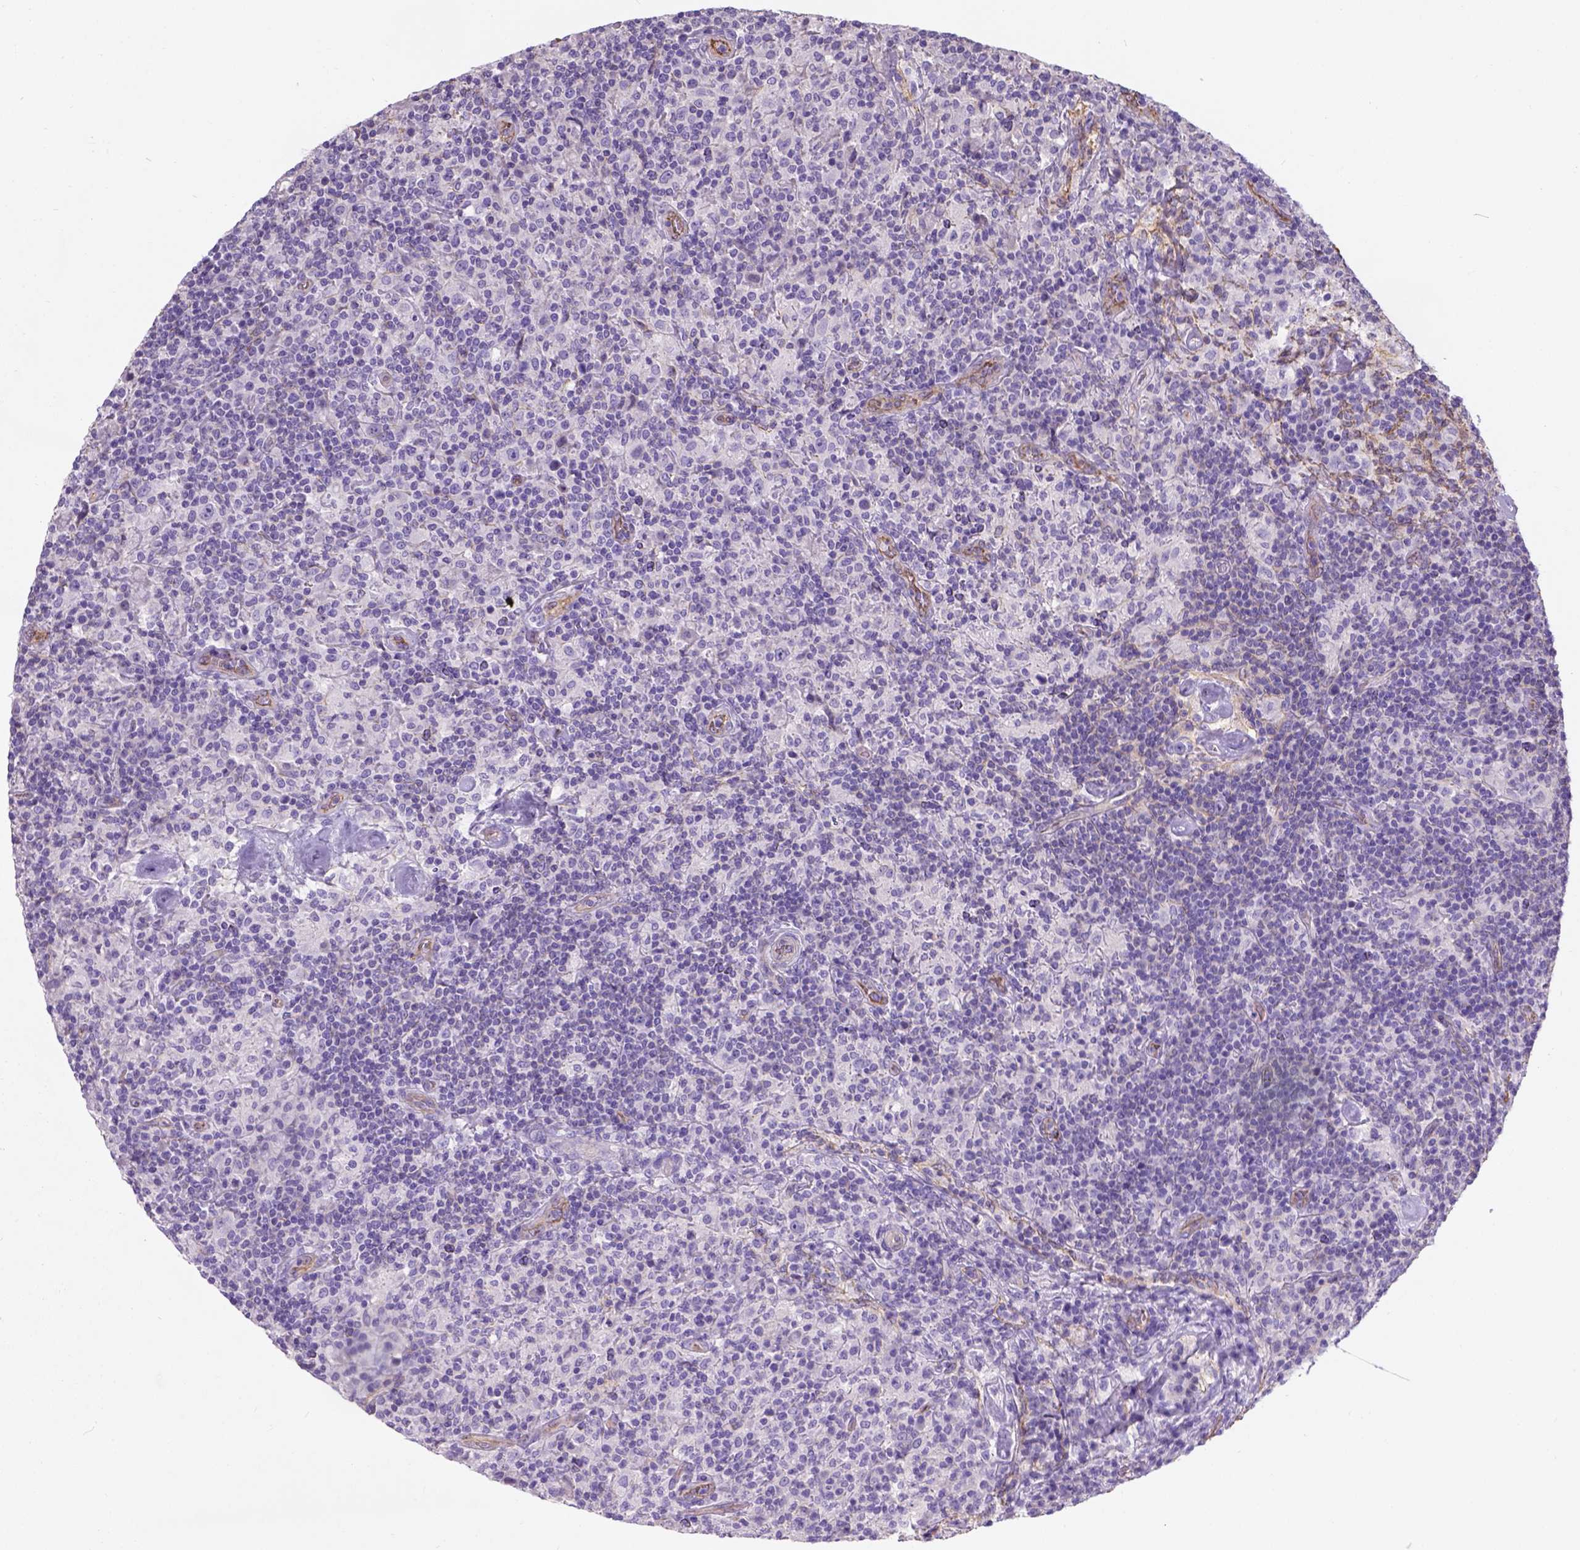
{"staining": {"intensity": "negative", "quantity": "none", "location": "none"}, "tissue": "lymphoma", "cell_type": "Tumor cells", "image_type": "cancer", "snomed": [{"axis": "morphology", "description": "Hodgkin's disease, NOS"}, {"axis": "topography", "description": "Lymph node"}], "caption": "The immunohistochemistry histopathology image has no significant positivity in tumor cells of Hodgkin's disease tissue. (Stains: DAB immunohistochemistry with hematoxylin counter stain, Microscopy: brightfield microscopy at high magnification).", "gene": "PHF7", "patient": {"sex": "male", "age": 70}}